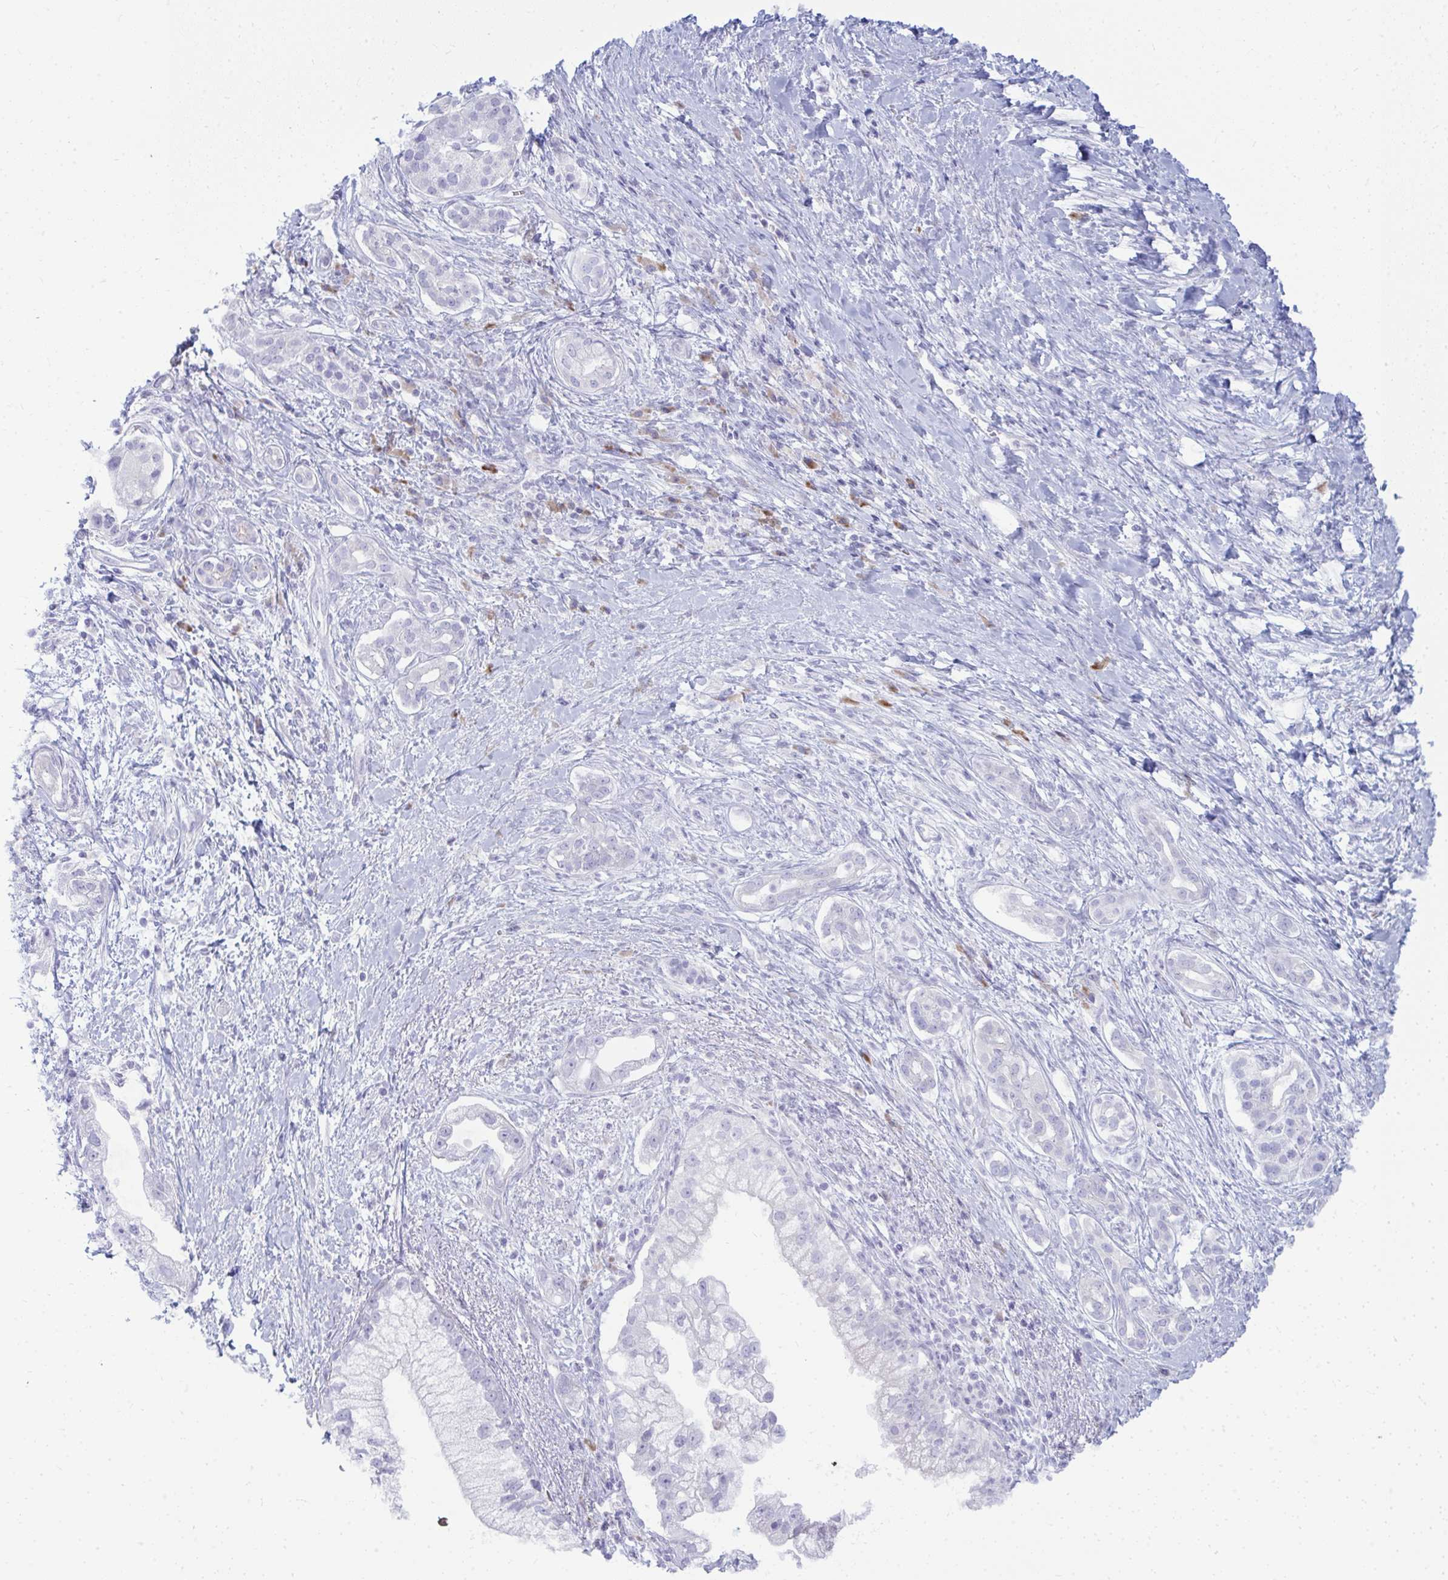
{"staining": {"intensity": "negative", "quantity": "none", "location": "none"}, "tissue": "pancreatic cancer", "cell_type": "Tumor cells", "image_type": "cancer", "snomed": [{"axis": "morphology", "description": "Adenocarcinoma, NOS"}, {"axis": "topography", "description": "Pancreas"}], "caption": "An IHC image of adenocarcinoma (pancreatic) is shown. There is no staining in tumor cells of adenocarcinoma (pancreatic).", "gene": "TSPEAR", "patient": {"sex": "male", "age": 70}}